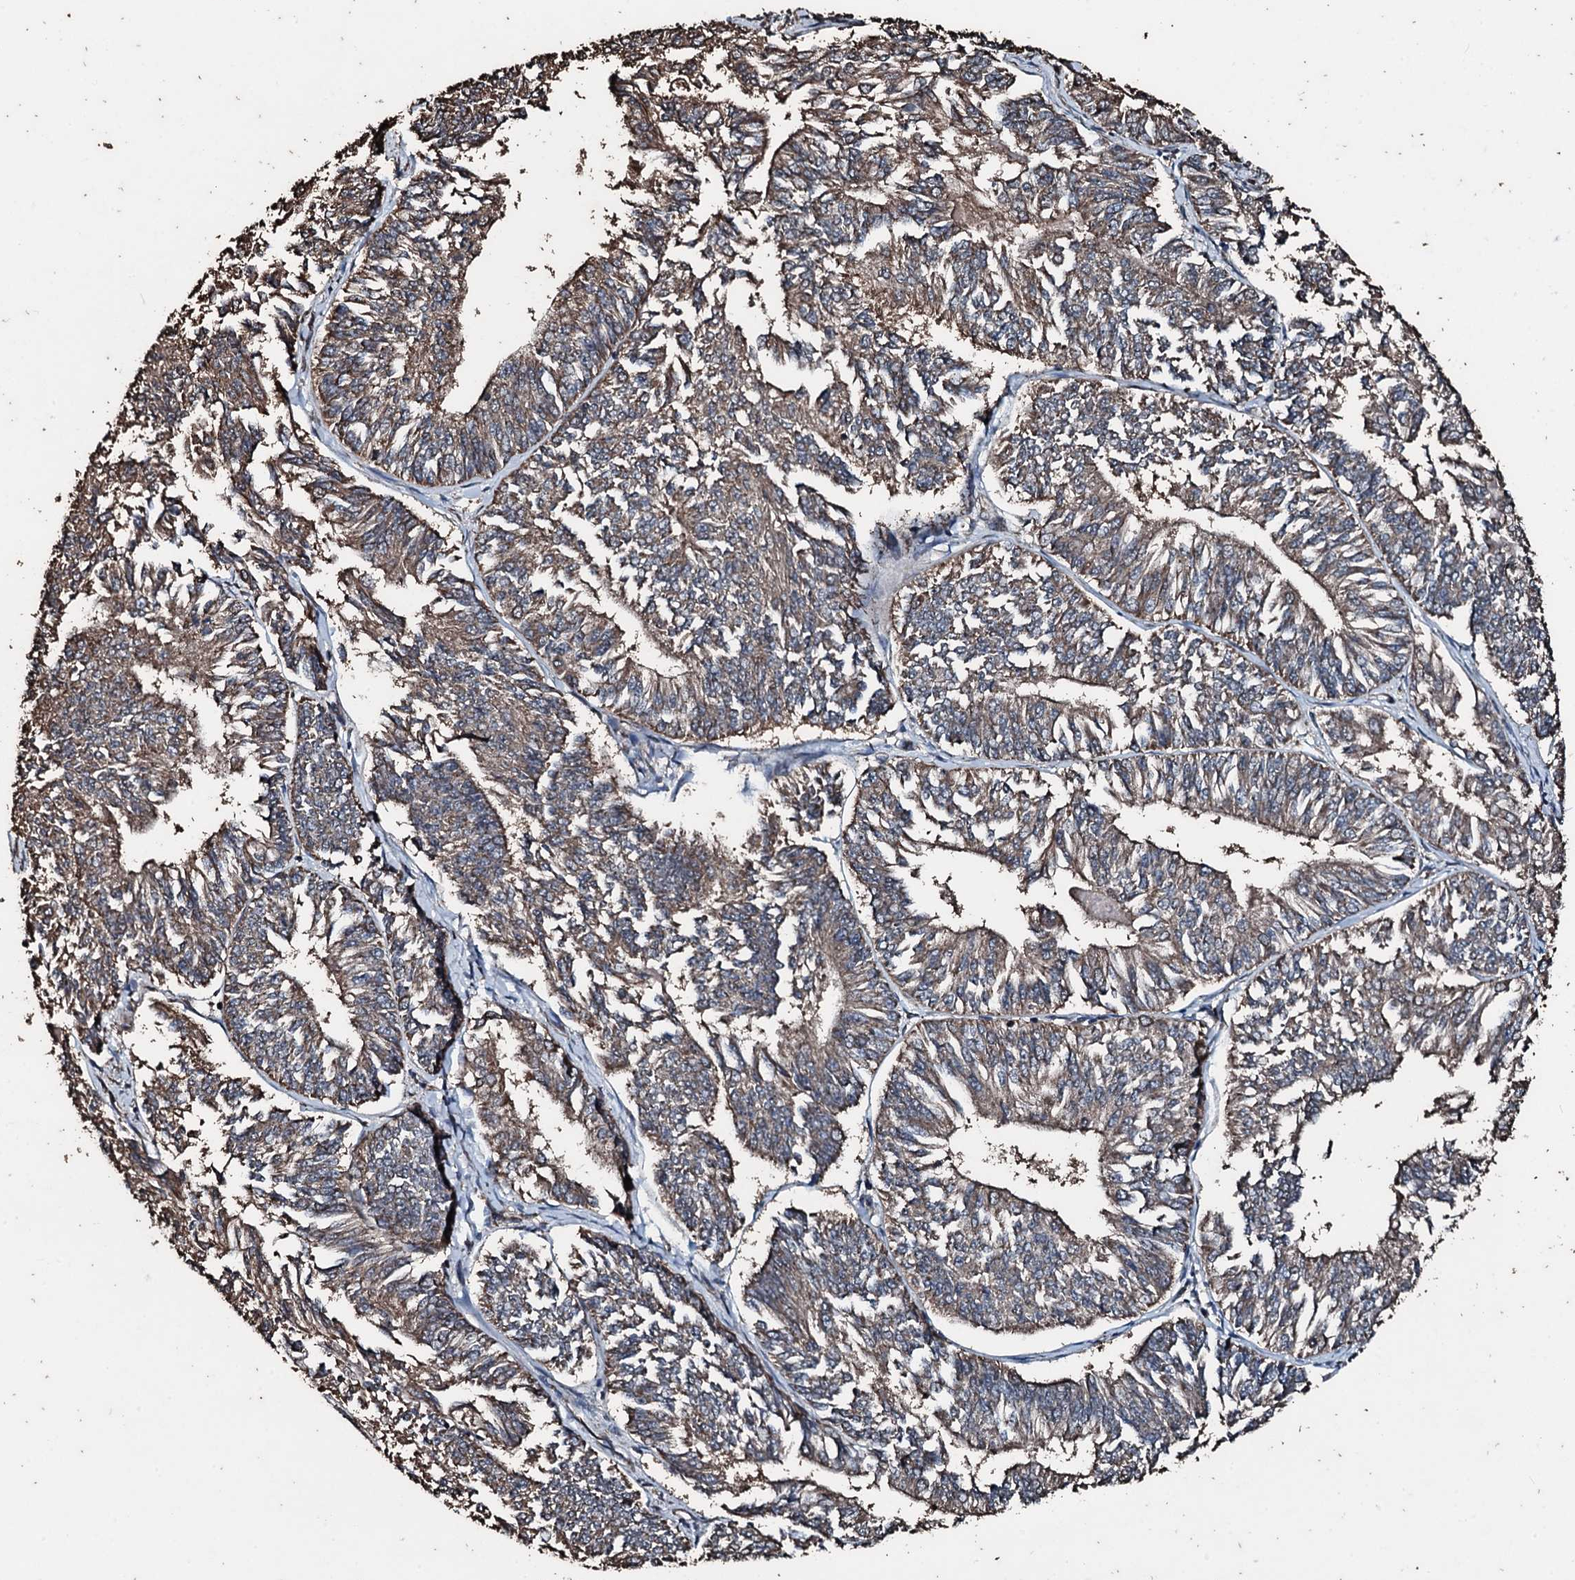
{"staining": {"intensity": "weak", "quantity": "25%-75%", "location": "cytoplasmic/membranous"}, "tissue": "endometrial cancer", "cell_type": "Tumor cells", "image_type": "cancer", "snomed": [{"axis": "morphology", "description": "Adenocarcinoma, NOS"}, {"axis": "topography", "description": "Endometrium"}], "caption": "Immunohistochemistry (IHC) of human endometrial cancer displays low levels of weak cytoplasmic/membranous positivity in about 25%-75% of tumor cells.", "gene": "FAAP24", "patient": {"sex": "female", "age": 58}}